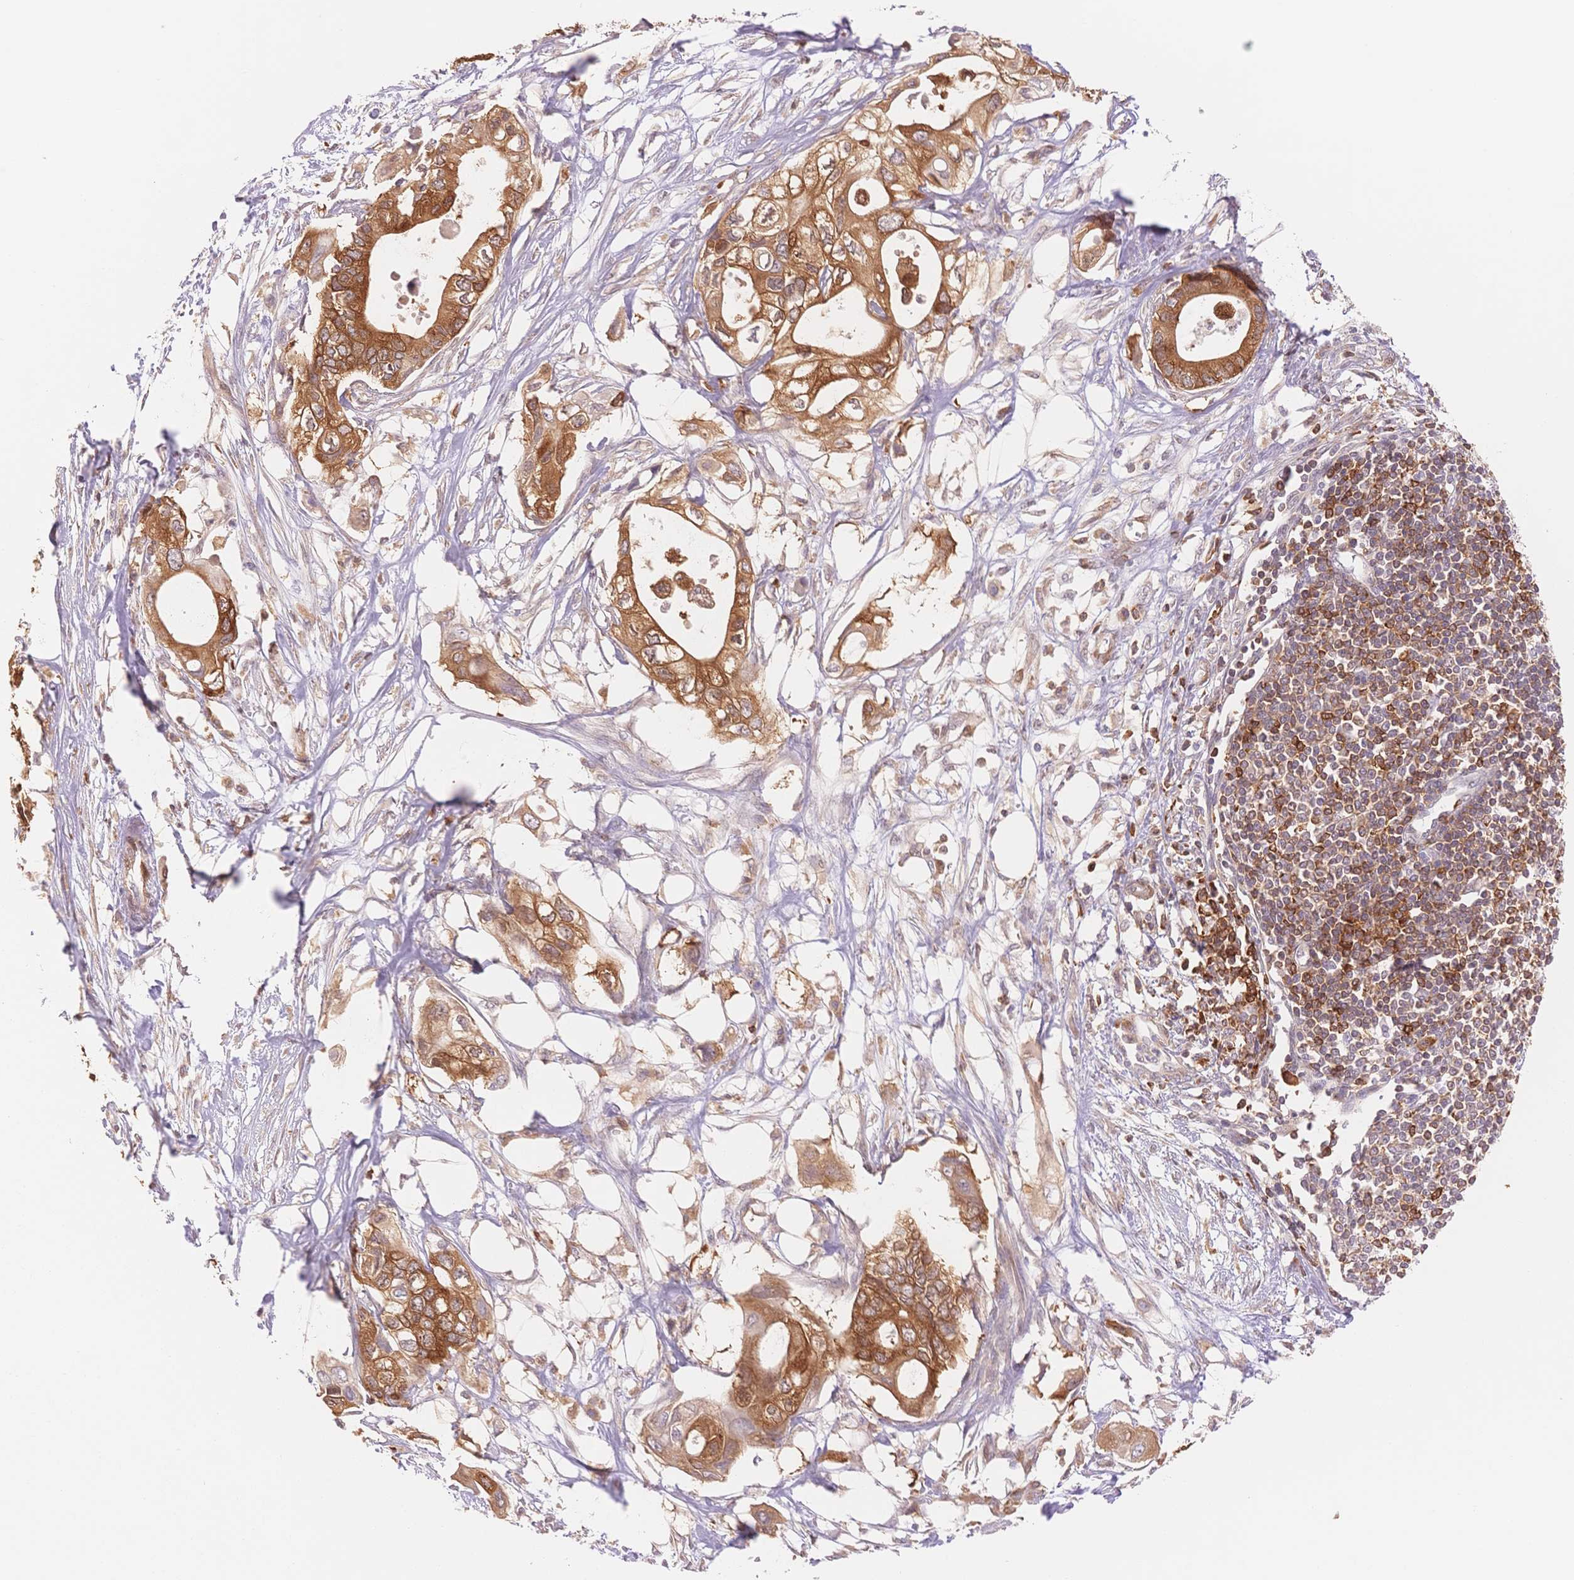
{"staining": {"intensity": "strong", "quantity": ">75%", "location": "cytoplasmic/membranous"}, "tissue": "pancreatic cancer", "cell_type": "Tumor cells", "image_type": "cancer", "snomed": [{"axis": "morphology", "description": "Adenocarcinoma, NOS"}, {"axis": "topography", "description": "Pancreas"}], "caption": "An image of human adenocarcinoma (pancreatic) stained for a protein displays strong cytoplasmic/membranous brown staining in tumor cells.", "gene": "STK39", "patient": {"sex": "female", "age": 63}}